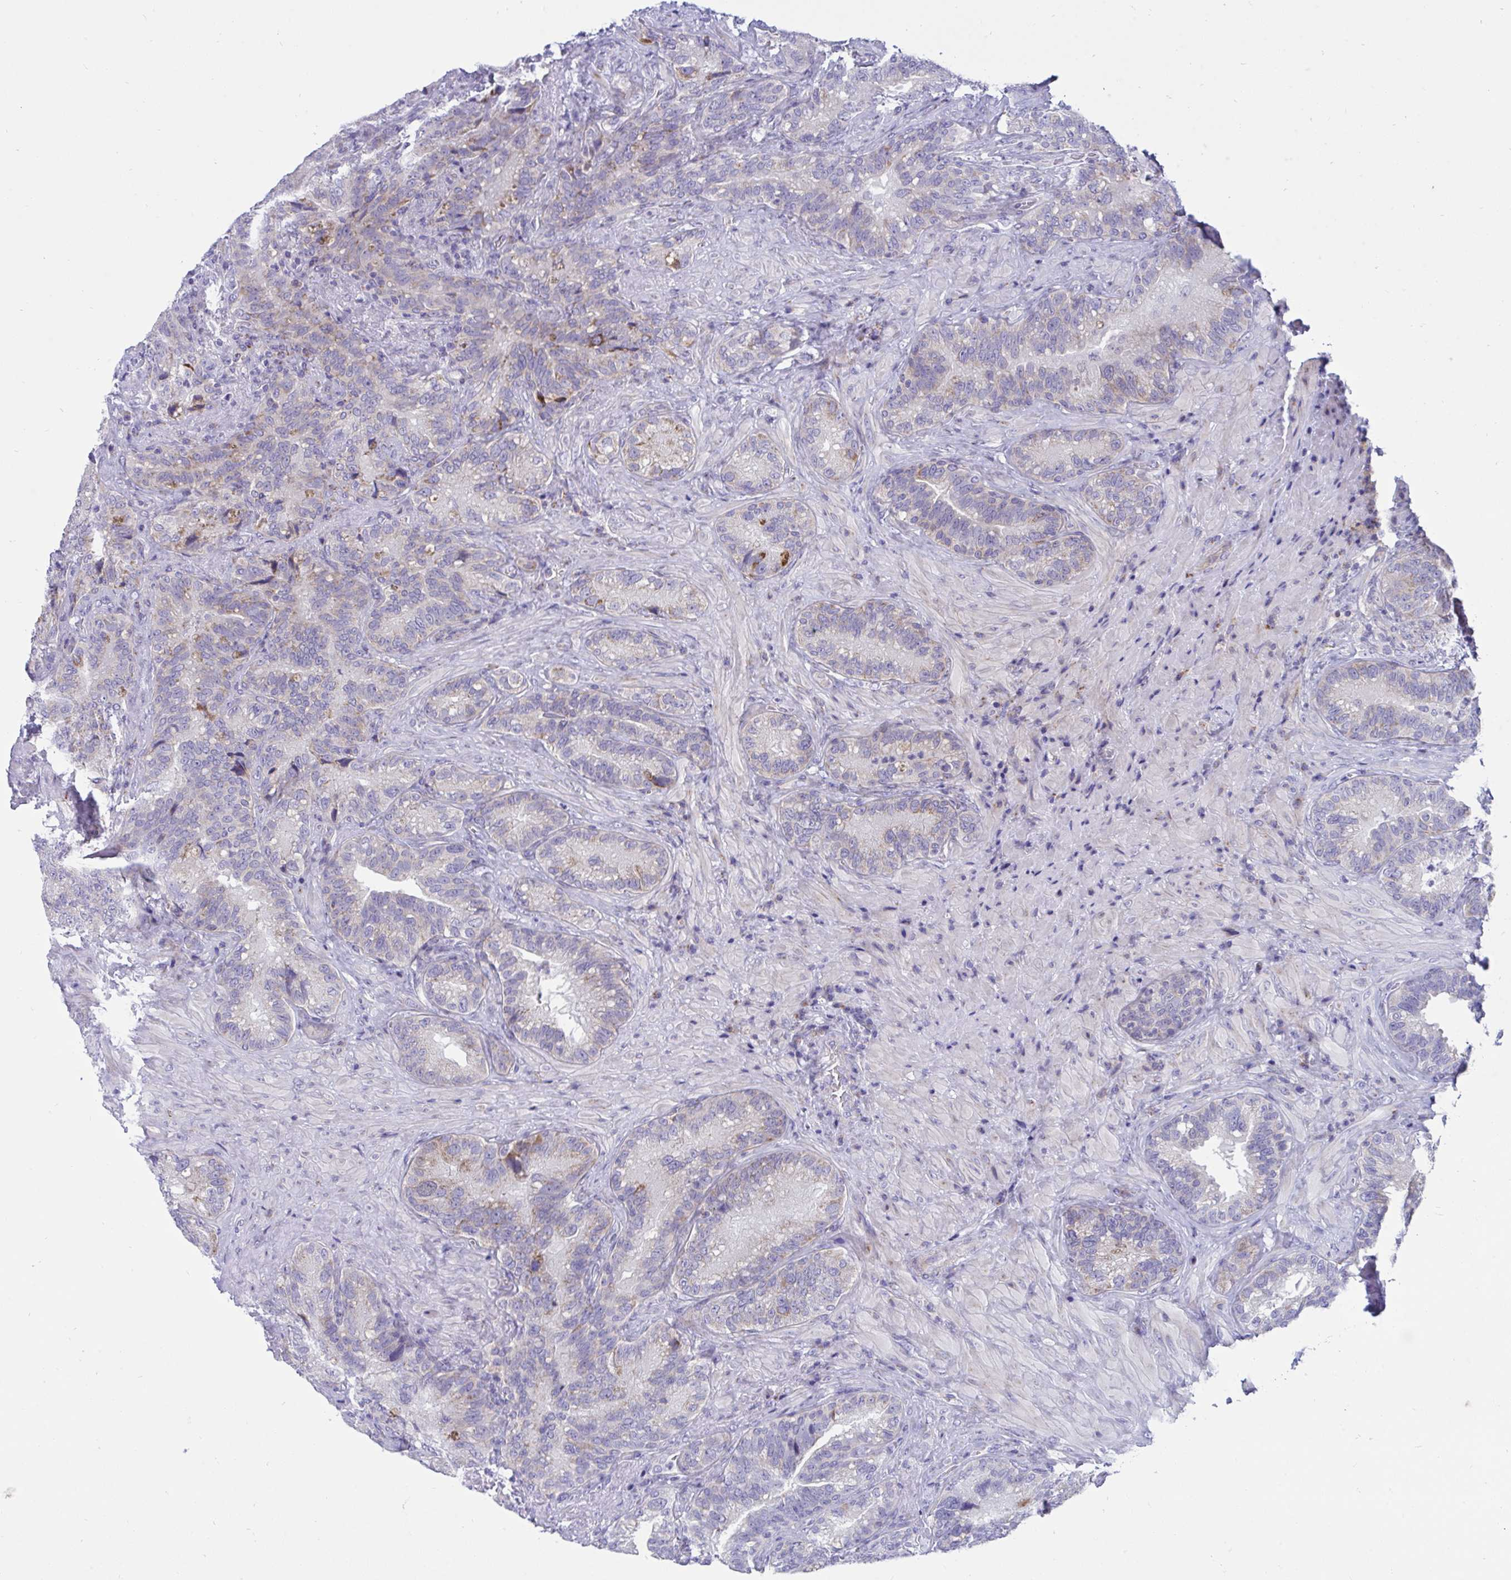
{"staining": {"intensity": "moderate", "quantity": "<25%", "location": "cytoplasmic/membranous"}, "tissue": "seminal vesicle", "cell_type": "Glandular cells", "image_type": "normal", "snomed": [{"axis": "morphology", "description": "Normal tissue, NOS"}, {"axis": "topography", "description": "Seminal veicle"}], "caption": "Seminal vesicle was stained to show a protein in brown. There is low levels of moderate cytoplasmic/membranous positivity in approximately <25% of glandular cells. Ihc stains the protein of interest in brown and the nuclei are stained blue.", "gene": "DTX3", "patient": {"sex": "male", "age": 68}}